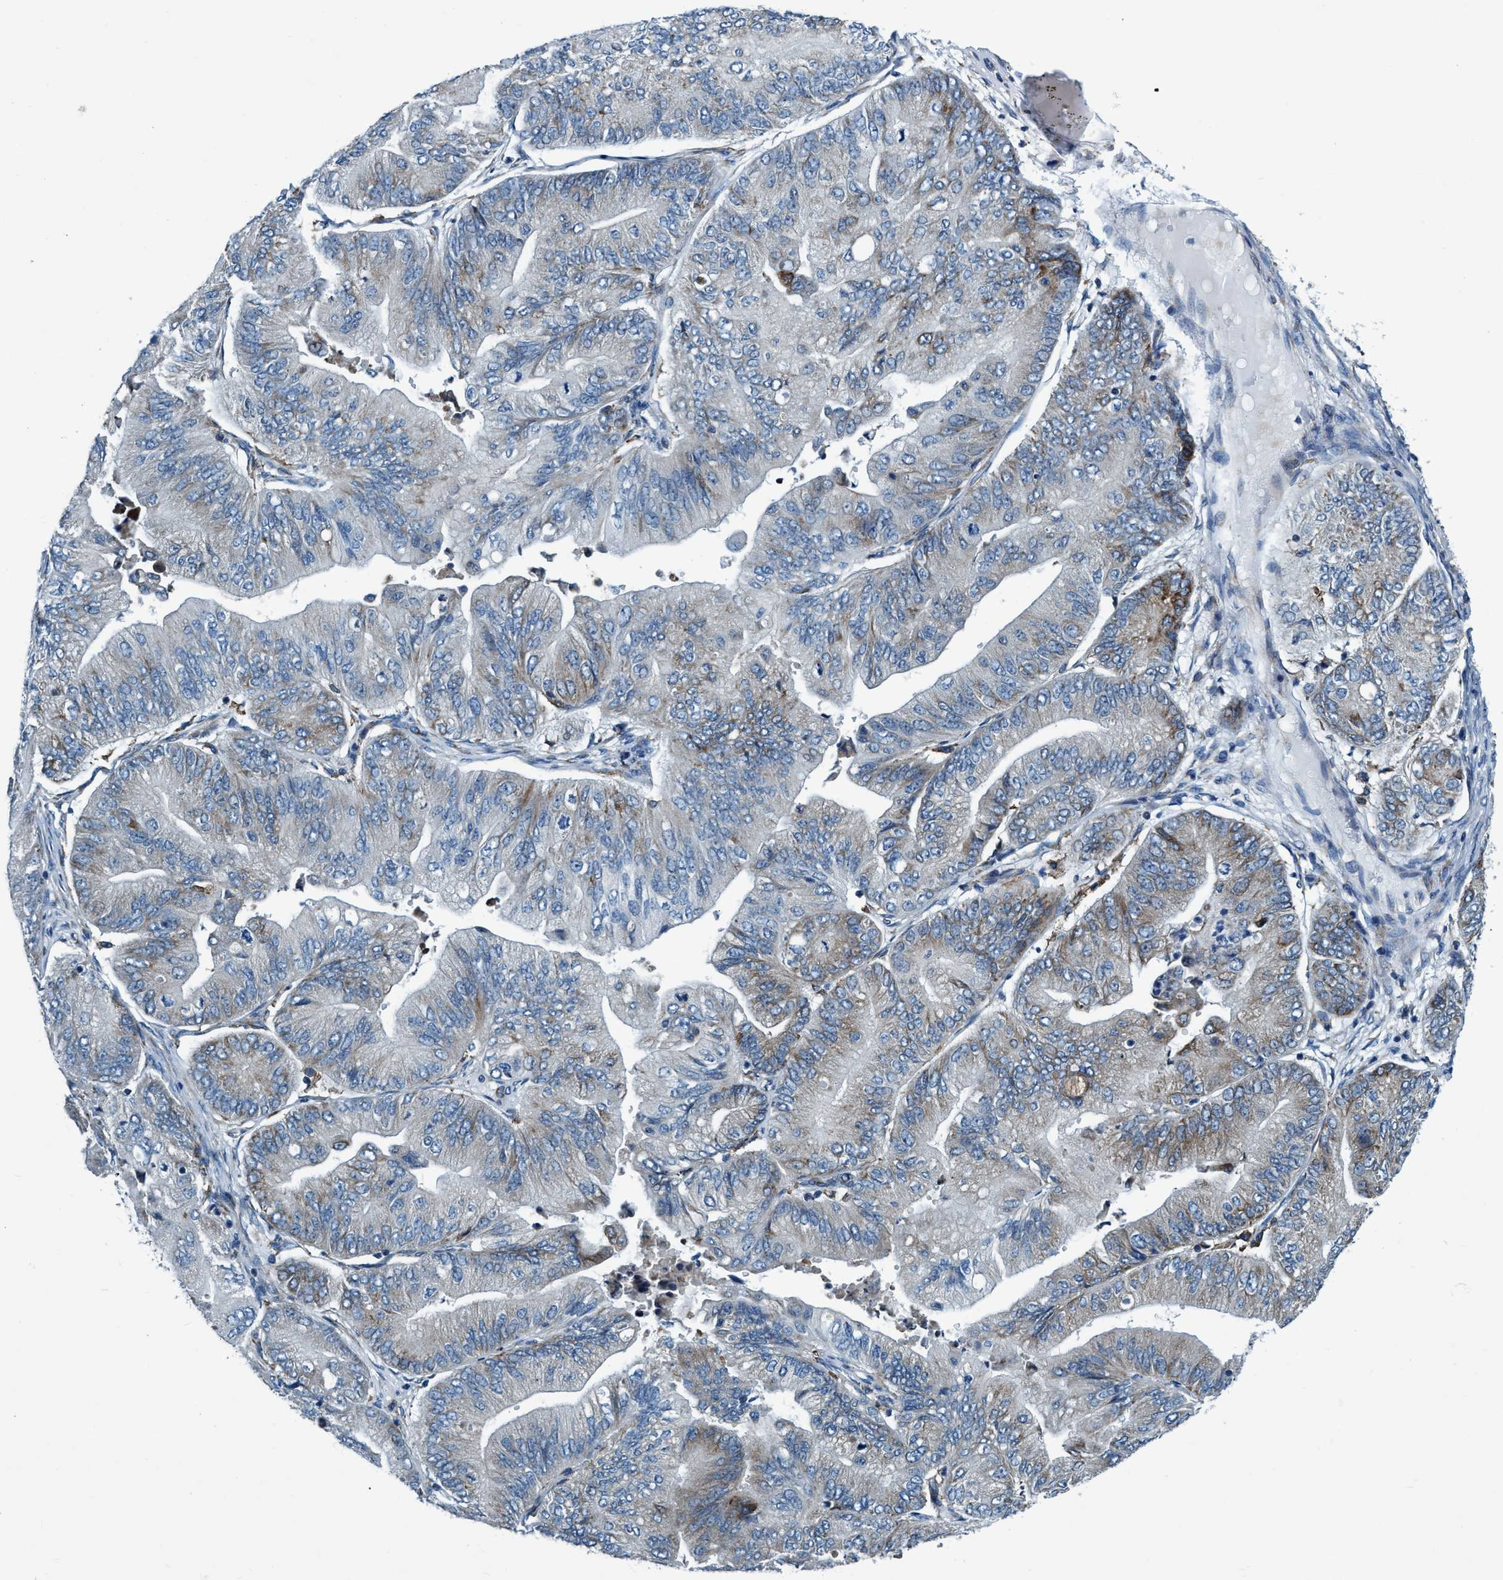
{"staining": {"intensity": "weak", "quantity": "<25%", "location": "cytoplasmic/membranous"}, "tissue": "ovarian cancer", "cell_type": "Tumor cells", "image_type": "cancer", "snomed": [{"axis": "morphology", "description": "Cystadenocarcinoma, mucinous, NOS"}, {"axis": "topography", "description": "Ovary"}], "caption": "Immunohistochemistry (IHC) of human ovarian cancer exhibits no expression in tumor cells.", "gene": "ARMC9", "patient": {"sex": "female", "age": 61}}